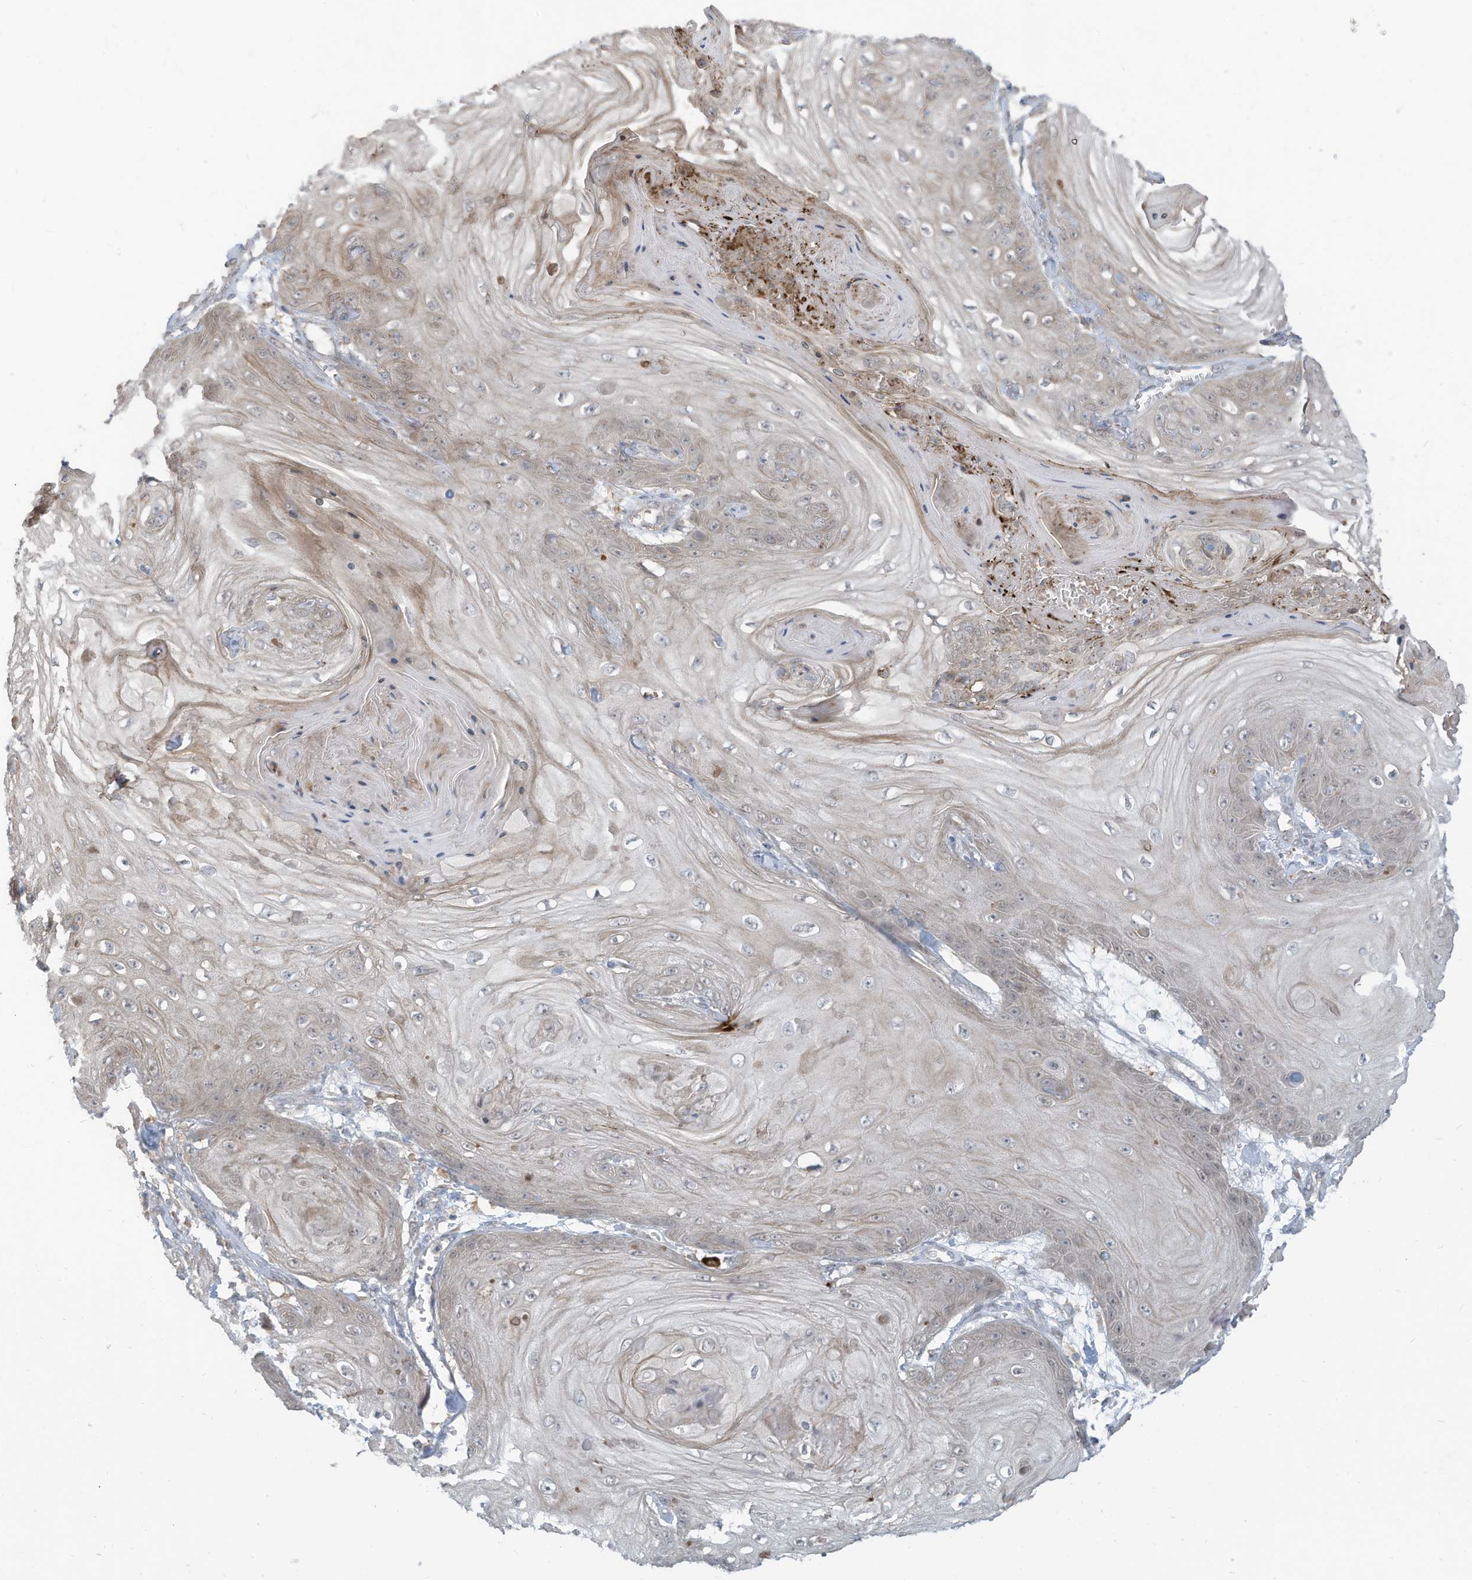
{"staining": {"intensity": "weak", "quantity": "<25%", "location": "cytoplasmic/membranous"}, "tissue": "skin cancer", "cell_type": "Tumor cells", "image_type": "cancer", "snomed": [{"axis": "morphology", "description": "Squamous cell carcinoma, NOS"}, {"axis": "topography", "description": "Skin"}], "caption": "A high-resolution photomicrograph shows IHC staining of skin cancer (squamous cell carcinoma), which demonstrates no significant staining in tumor cells. (DAB (3,3'-diaminobenzidine) IHC visualized using brightfield microscopy, high magnification).", "gene": "DZIP3", "patient": {"sex": "male", "age": 74}}